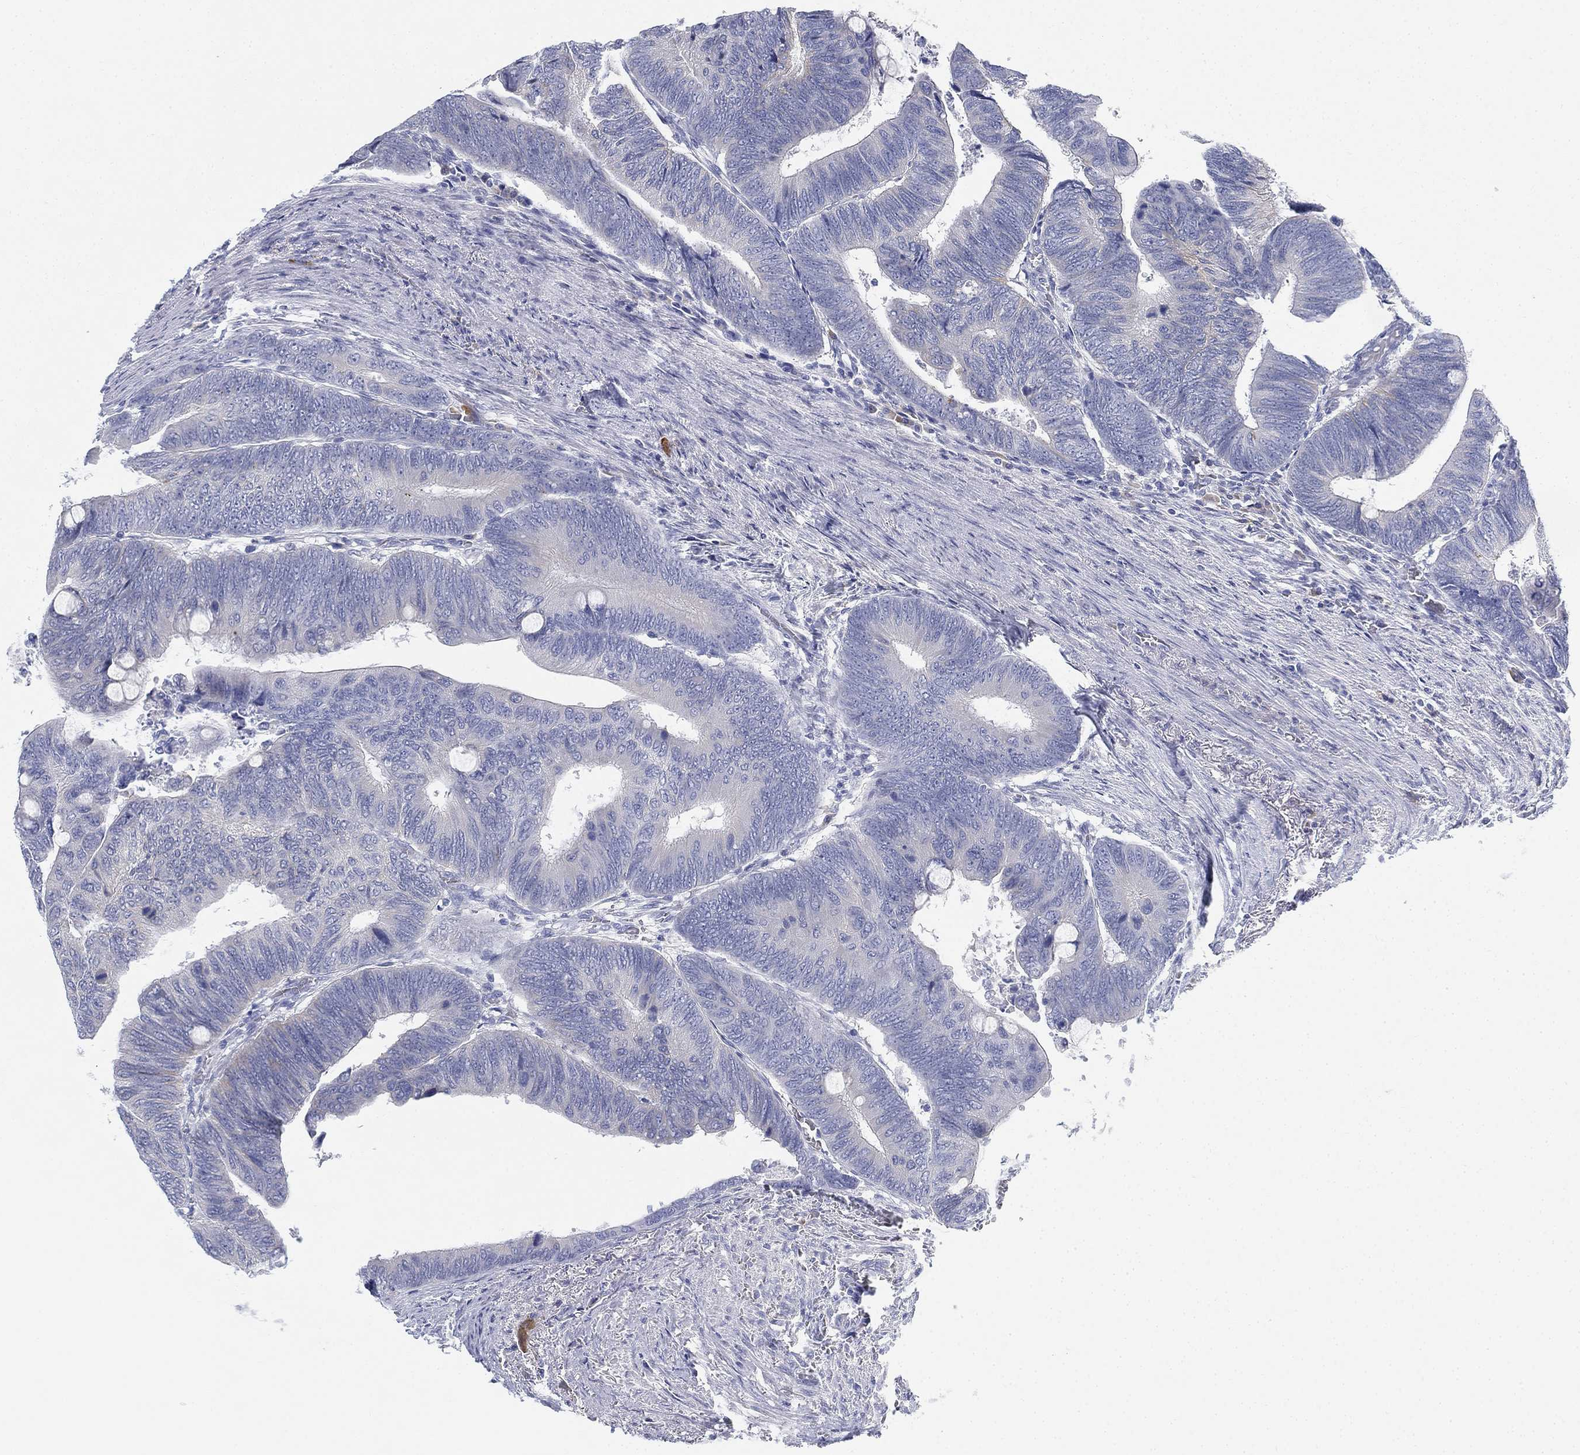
{"staining": {"intensity": "negative", "quantity": "none", "location": "none"}, "tissue": "colorectal cancer", "cell_type": "Tumor cells", "image_type": "cancer", "snomed": [{"axis": "morphology", "description": "Normal tissue, NOS"}, {"axis": "morphology", "description": "Adenocarcinoma, NOS"}, {"axis": "topography", "description": "Rectum"}, {"axis": "topography", "description": "Peripheral nerve tissue"}], "caption": "This is an immunohistochemistry micrograph of human colorectal cancer (adenocarcinoma). There is no positivity in tumor cells.", "gene": "GCNA", "patient": {"sex": "male", "age": 92}}